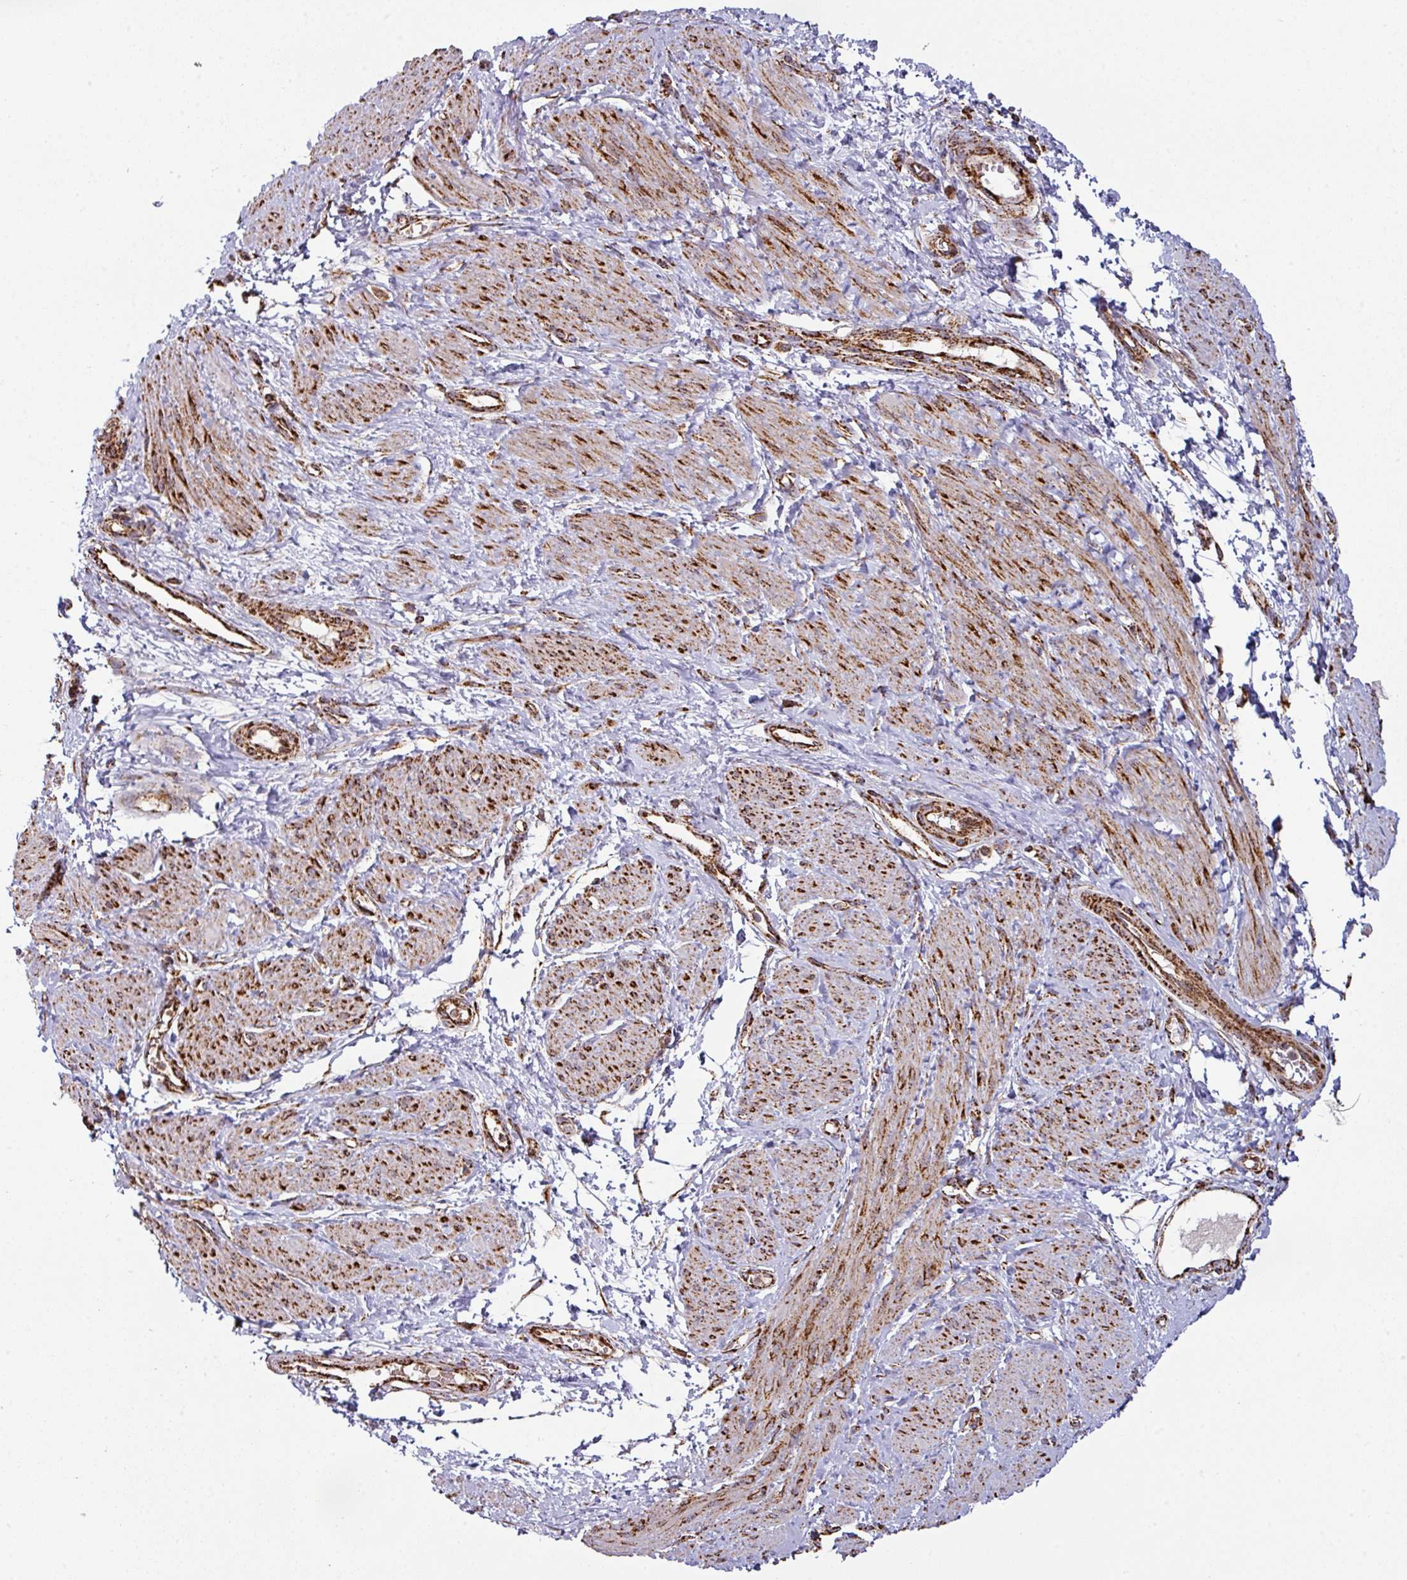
{"staining": {"intensity": "strong", "quantity": ">75%", "location": "cytoplasmic/membranous"}, "tissue": "smooth muscle", "cell_type": "Smooth muscle cells", "image_type": "normal", "snomed": [{"axis": "morphology", "description": "Normal tissue, NOS"}, {"axis": "topography", "description": "Smooth muscle"}, {"axis": "topography", "description": "Uterus"}], "caption": "This is a histology image of immunohistochemistry (IHC) staining of benign smooth muscle, which shows strong expression in the cytoplasmic/membranous of smooth muscle cells.", "gene": "TRAP1", "patient": {"sex": "female", "age": 39}}